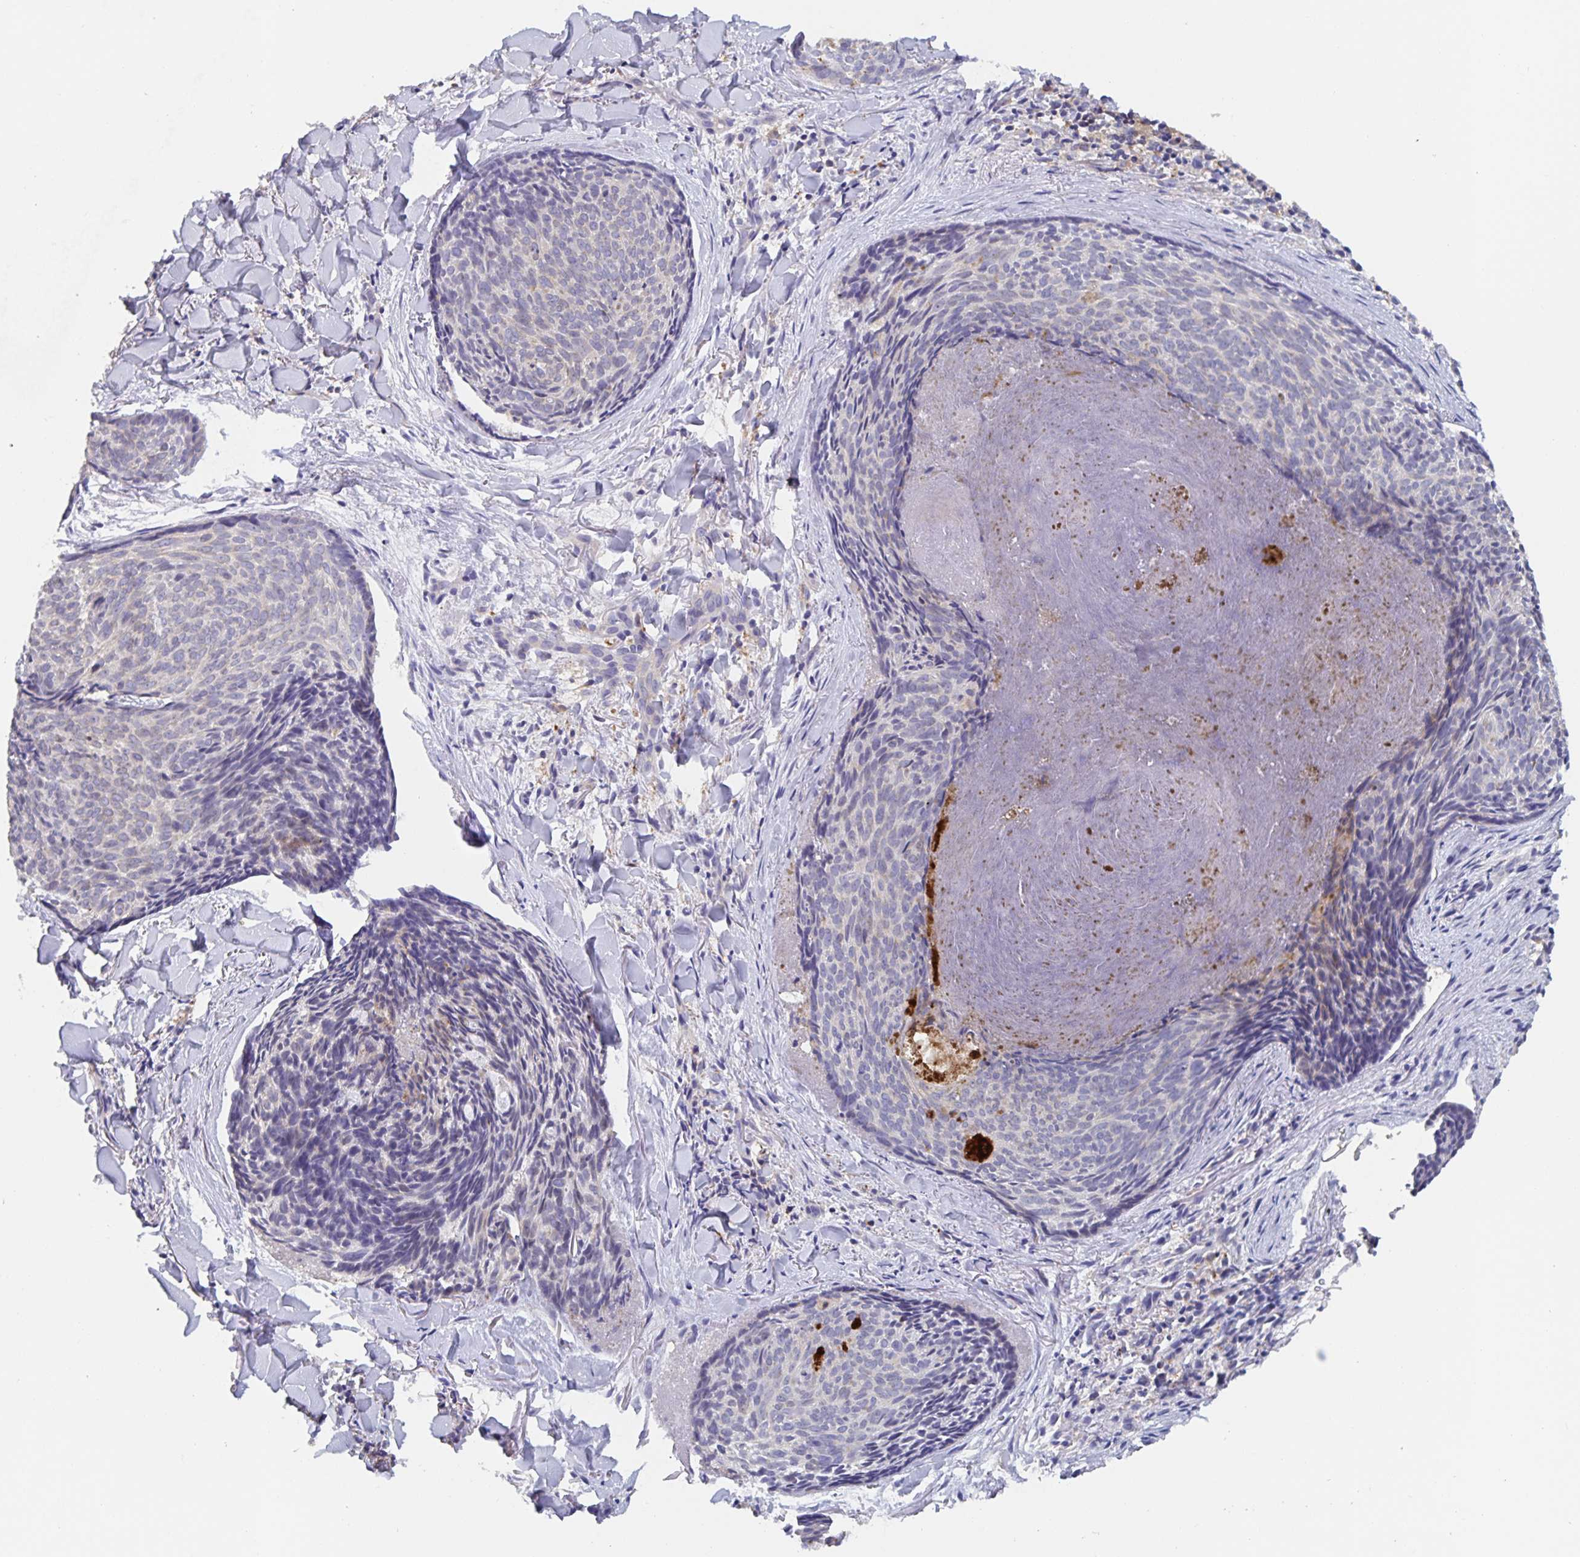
{"staining": {"intensity": "negative", "quantity": "none", "location": "none"}, "tissue": "skin cancer", "cell_type": "Tumor cells", "image_type": "cancer", "snomed": [{"axis": "morphology", "description": "Basal cell carcinoma"}, {"axis": "topography", "description": "Skin"}], "caption": "A high-resolution image shows IHC staining of skin basal cell carcinoma, which exhibits no significant staining in tumor cells.", "gene": "CDC42BPG", "patient": {"sex": "female", "age": 82}}